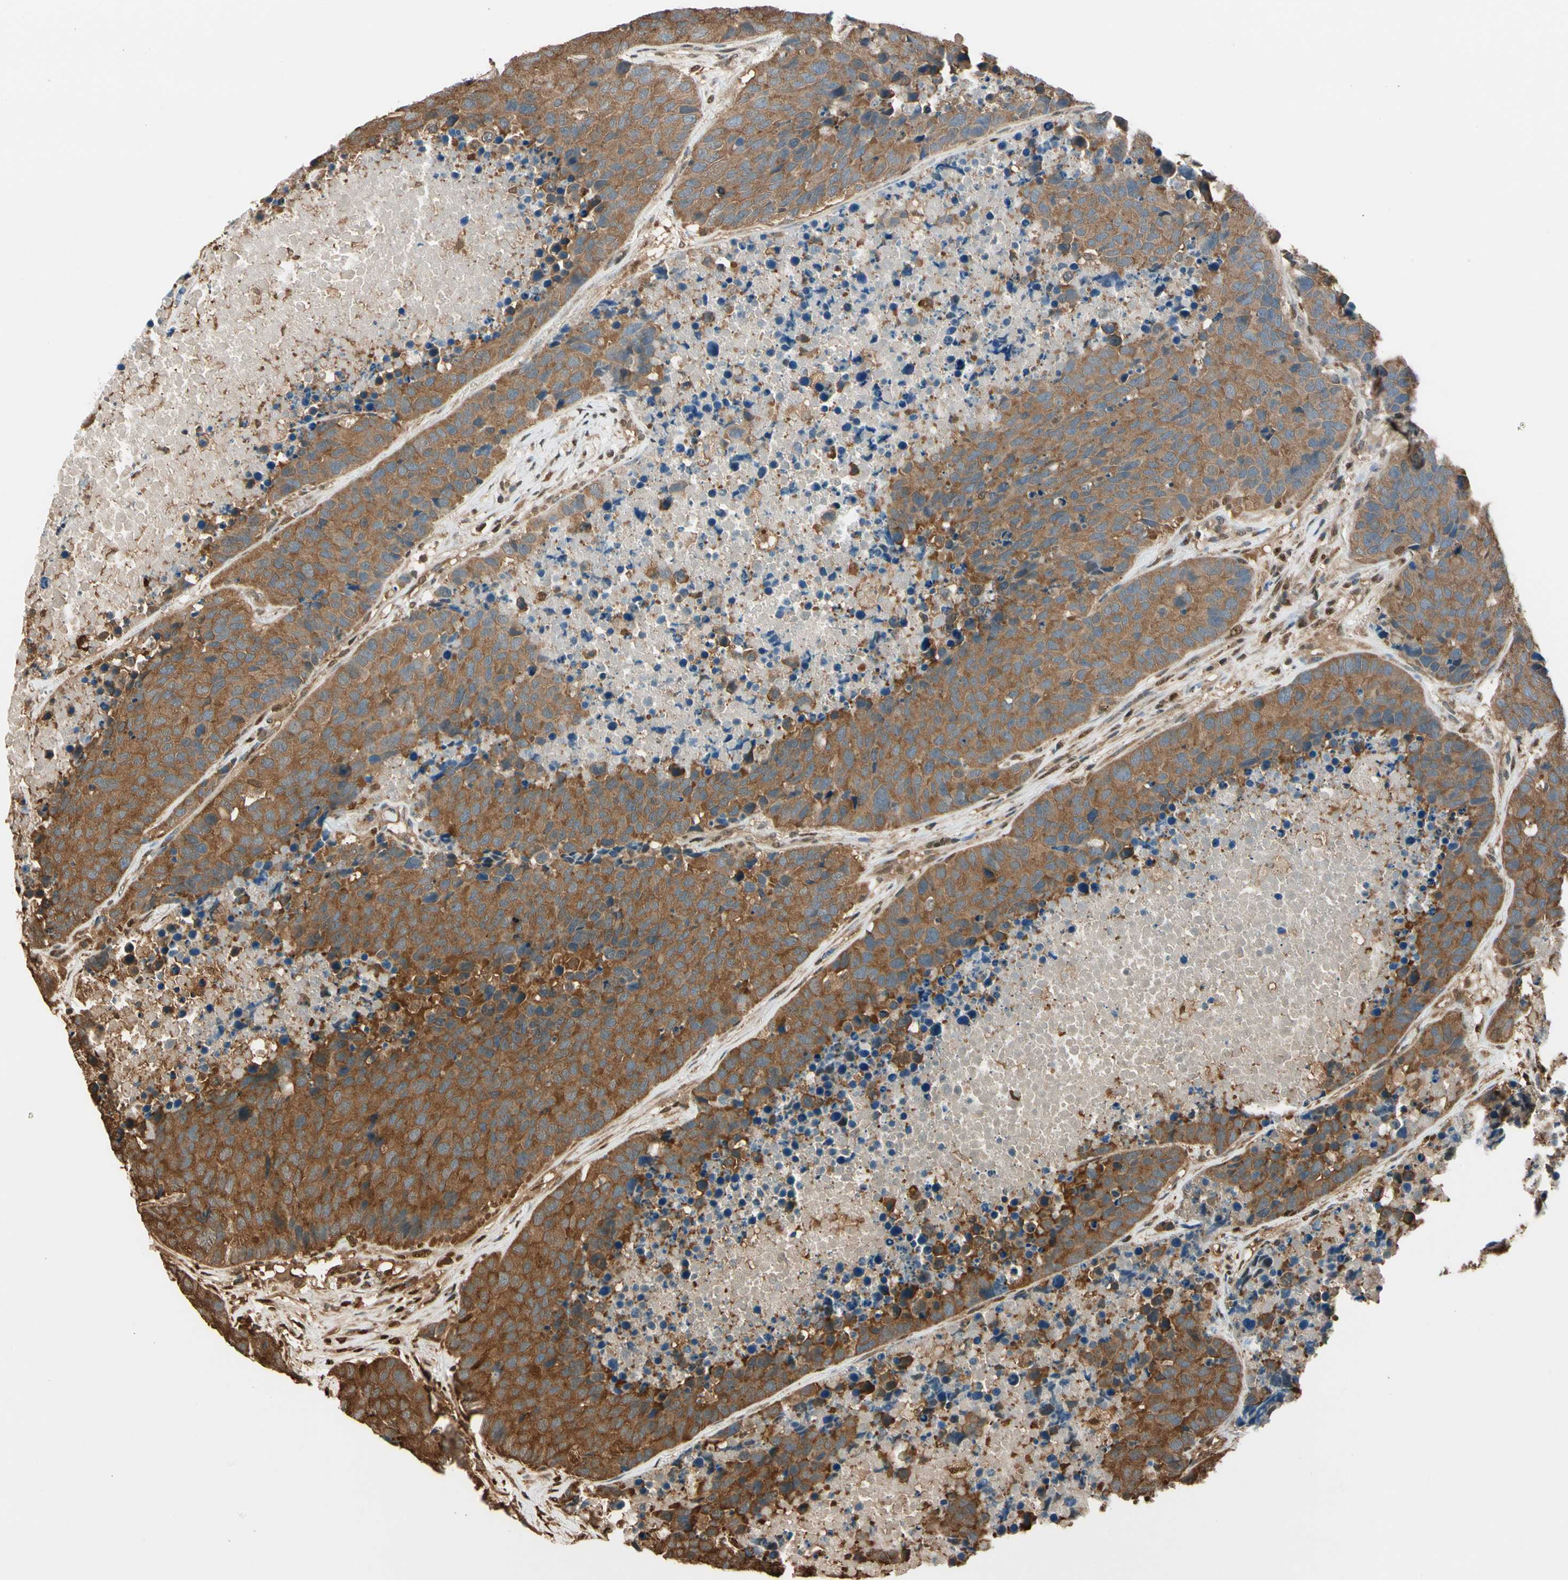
{"staining": {"intensity": "moderate", "quantity": ">75%", "location": "cytoplasmic/membranous"}, "tissue": "carcinoid", "cell_type": "Tumor cells", "image_type": "cancer", "snomed": [{"axis": "morphology", "description": "Carcinoid, malignant, NOS"}, {"axis": "topography", "description": "Lung"}], "caption": "Carcinoid stained with a brown dye displays moderate cytoplasmic/membranous positive expression in approximately >75% of tumor cells.", "gene": "PNCK", "patient": {"sex": "male", "age": 60}}